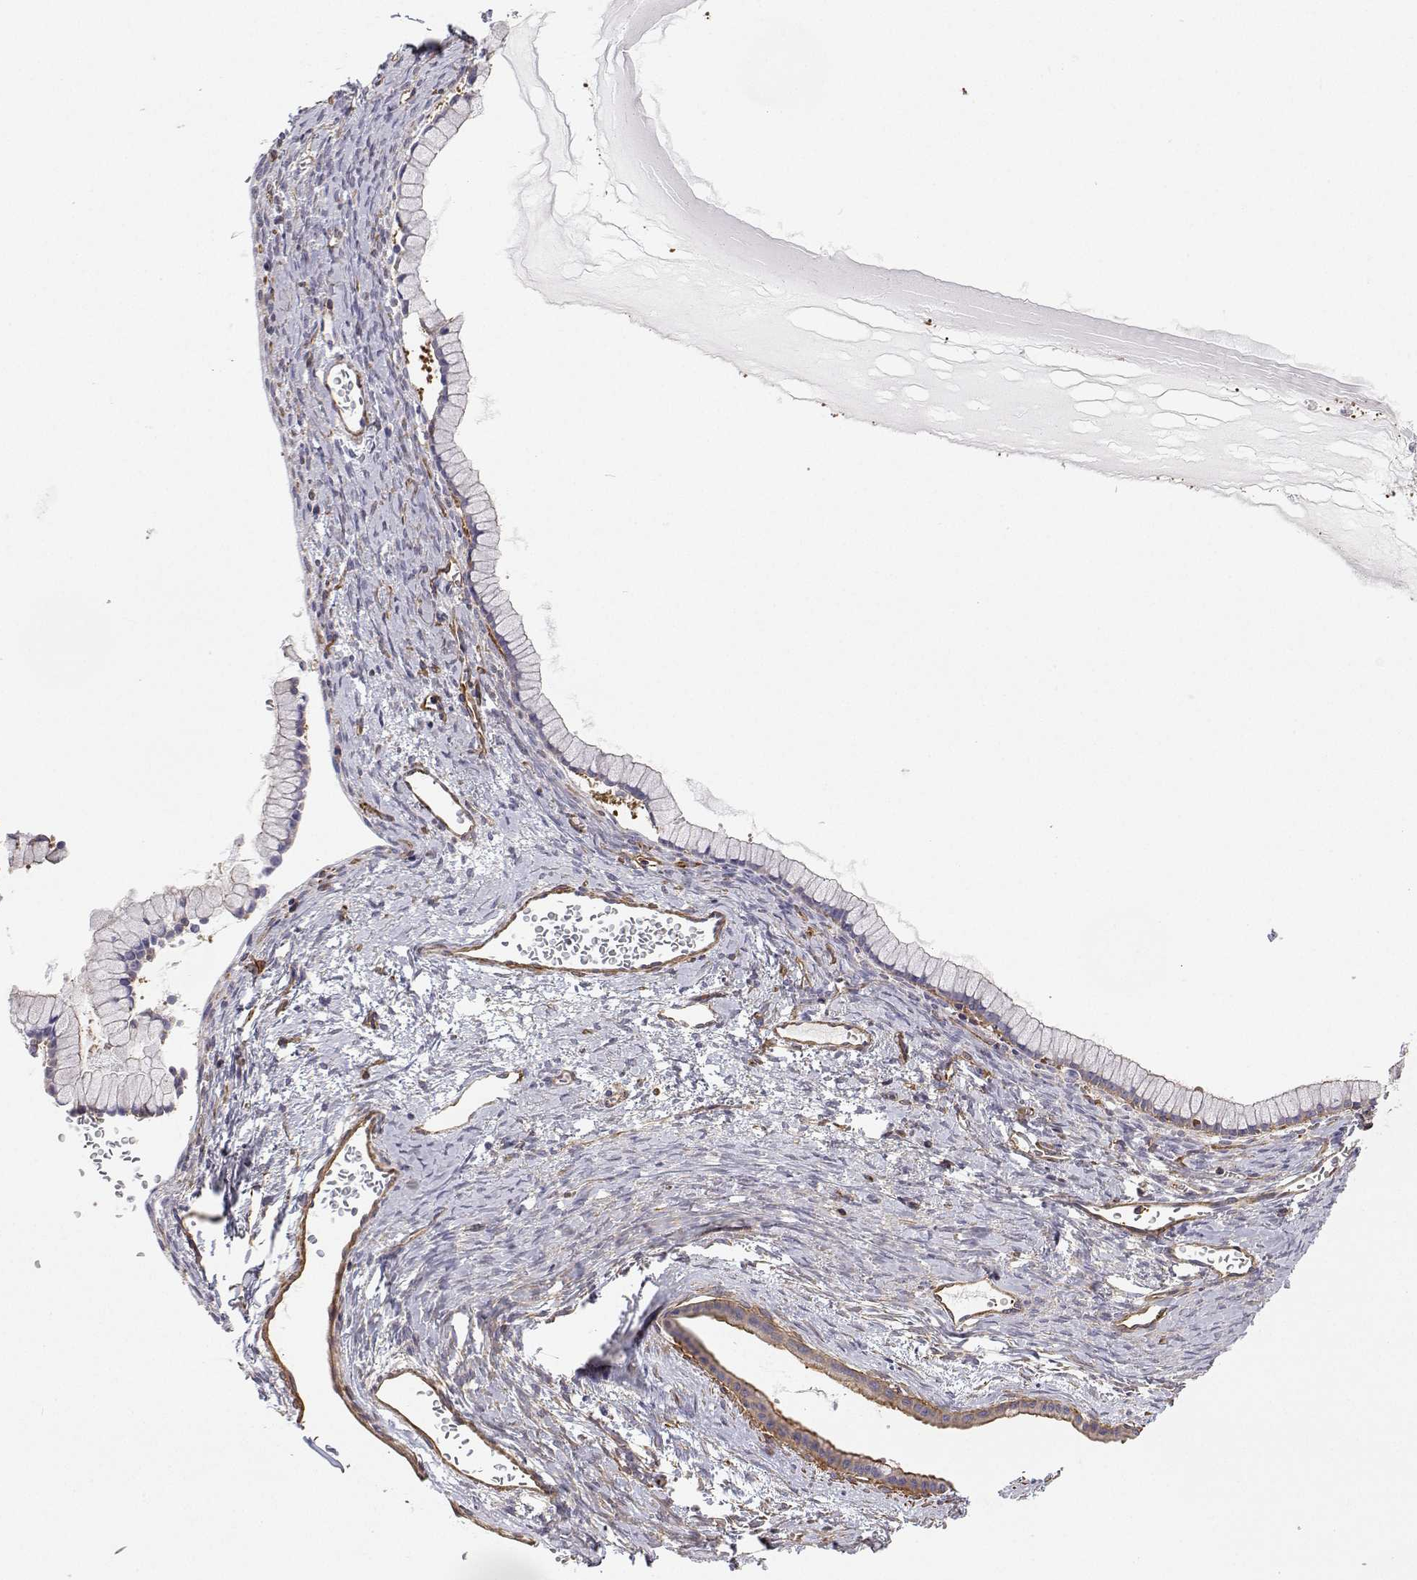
{"staining": {"intensity": "negative", "quantity": "none", "location": "none"}, "tissue": "ovarian cancer", "cell_type": "Tumor cells", "image_type": "cancer", "snomed": [{"axis": "morphology", "description": "Cystadenocarcinoma, mucinous, NOS"}, {"axis": "topography", "description": "Ovary"}], "caption": "Tumor cells show no significant staining in ovarian cancer. Nuclei are stained in blue.", "gene": "MYH9", "patient": {"sex": "female", "age": 41}}